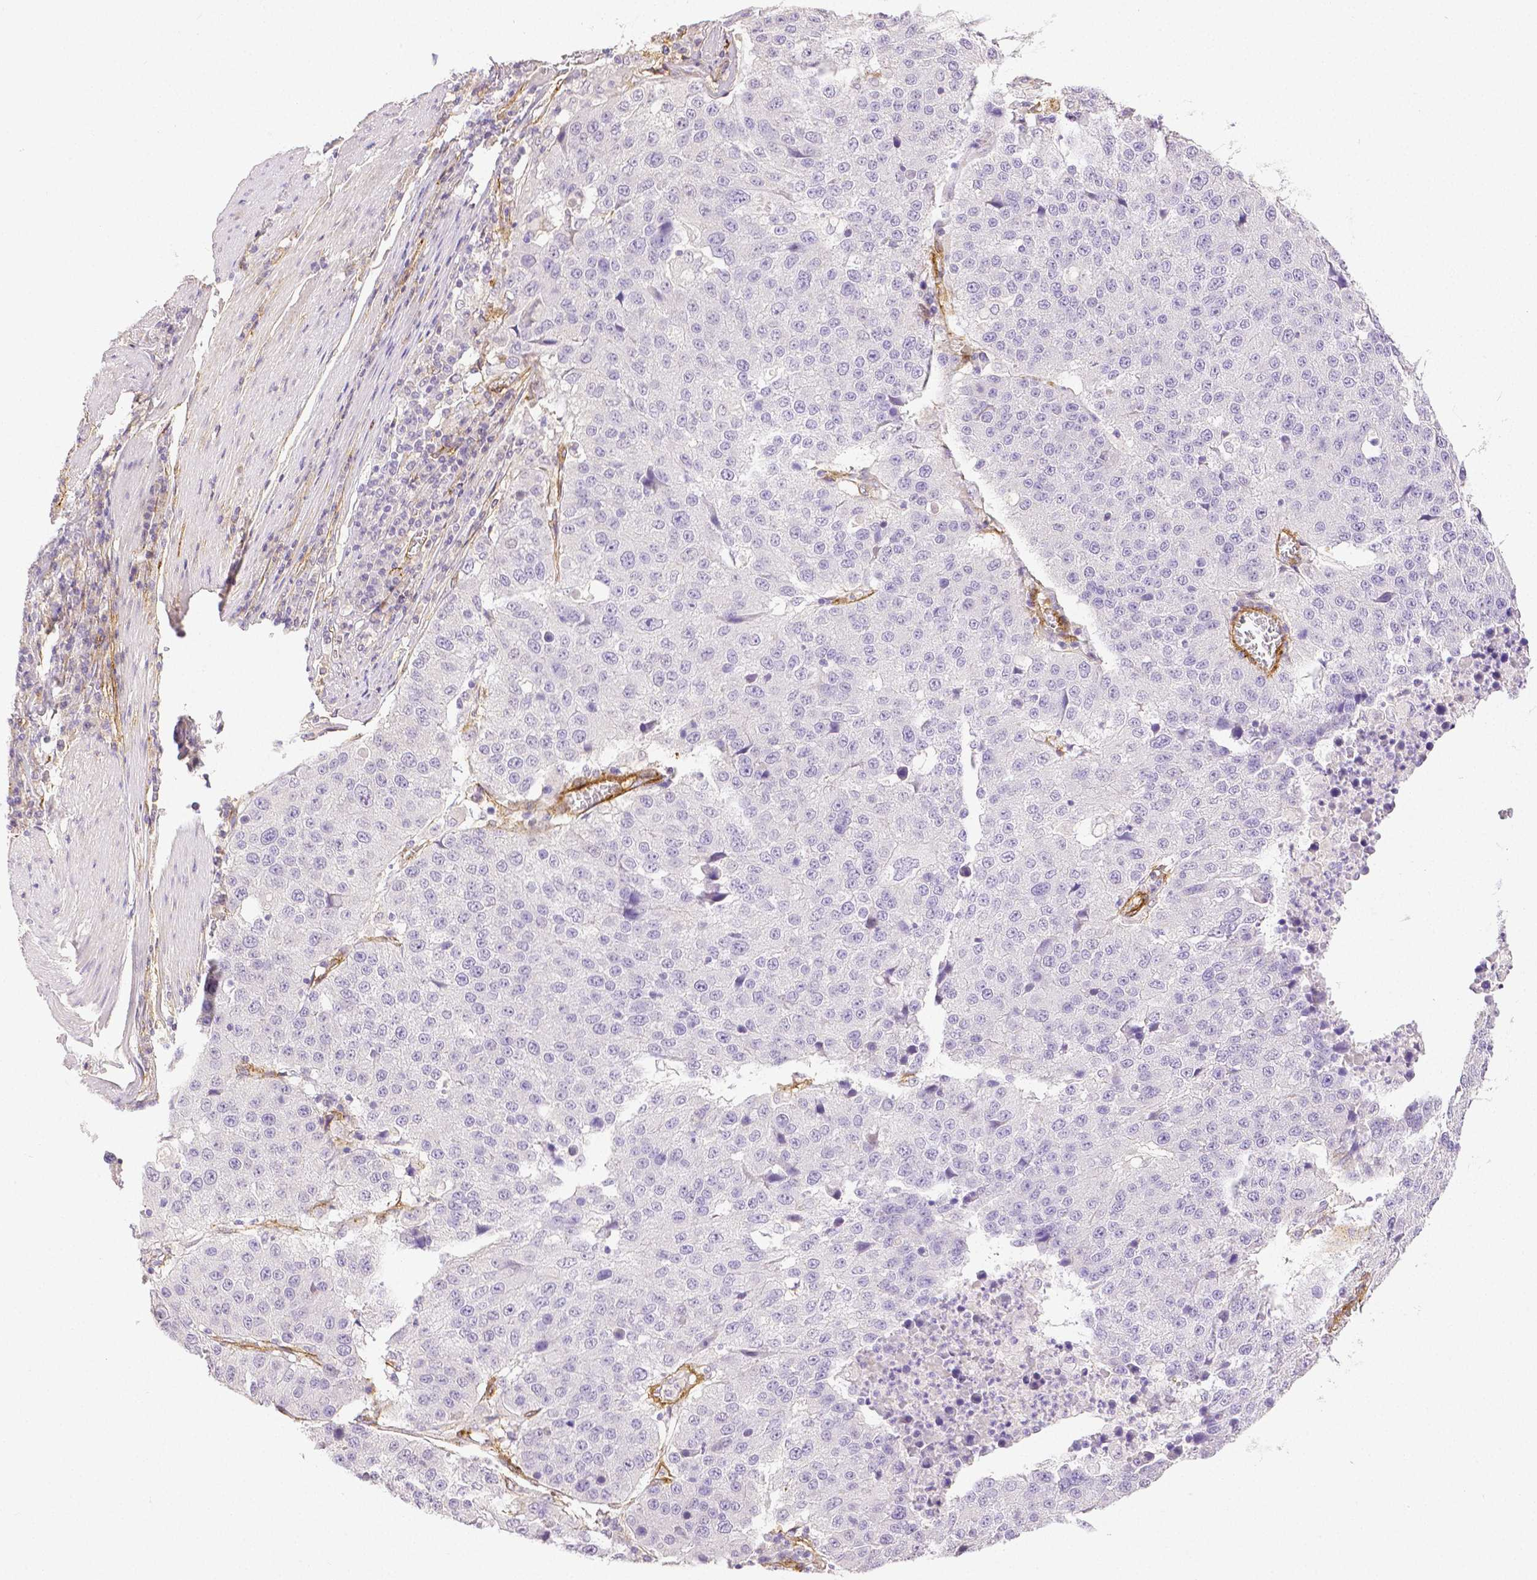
{"staining": {"intensity": "negative", "quantity": "none", "location": "none"}, "tissue": "stomach cancer", "cell_type": "Tumor cells", "image_type": "cancer", "snomed": [{"axis": "morphology", "description": "Adenocarcinoma, NOS"}, {"axis": "topography", "description": "Stomach"}], "caption": "A high-resolution micrograph shows IHC staining of stomach adenocarcinoma, which reveals no significant positivity in tumor cells. Nuclei are stained in blue.", "gene": "THY1", "patient": {"sex": "male", "age": 71}}